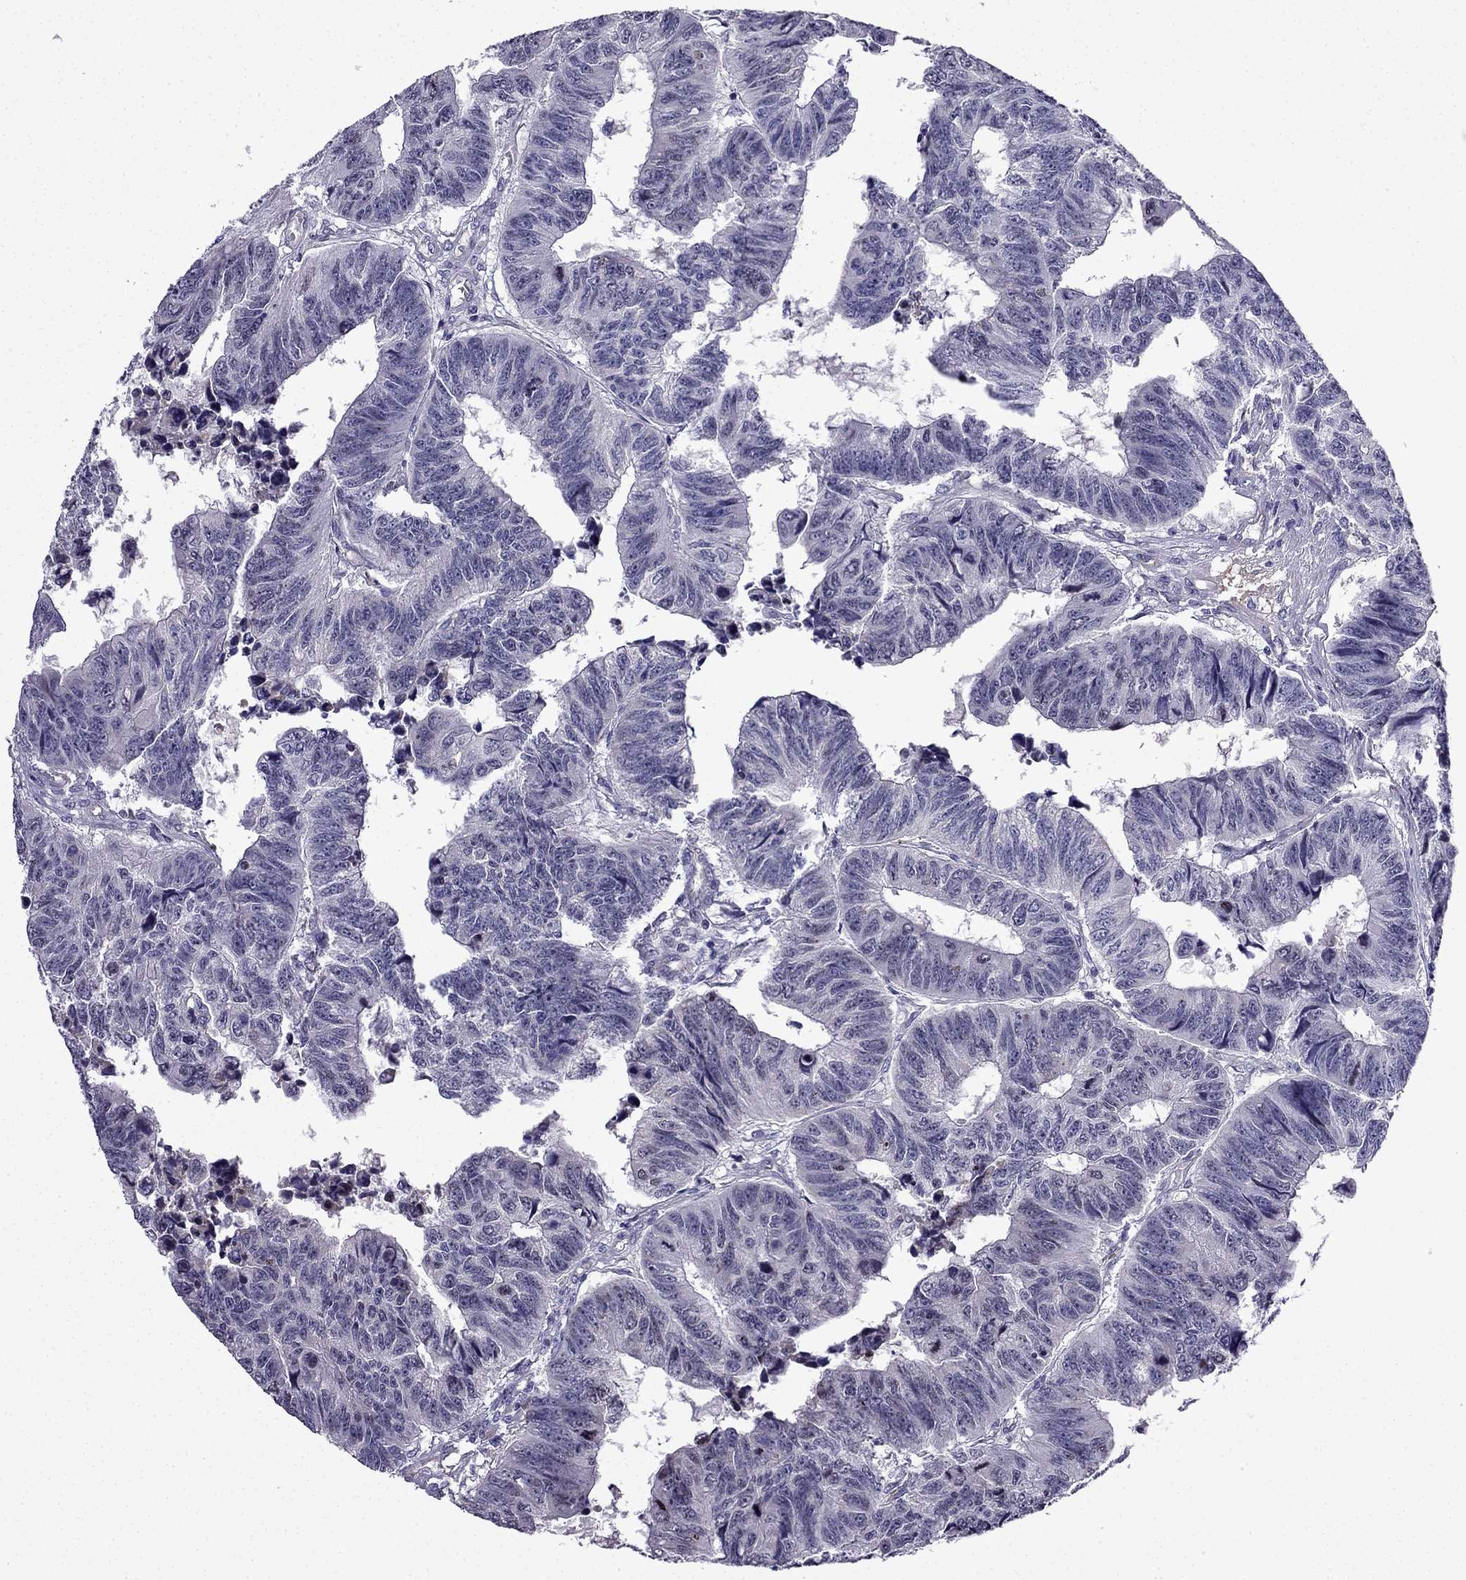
{"staining": {"intensity": "negative", "quantity": "none", "location": "none"}, "tissue": "colorectal cancer", "cell_type": "Tumor cells", "image_type": "cancer", "snomed": [{"axis": "morphology", "description": "Adenocarcinoma, NOS"}, {"axis": "topography", "description": "Rectum"}], "caption": "High magnification brightfield microscopy of colorectal cancer (adenocarcinoma) stained with DAB (brown) and counterstained with hematoxylin (blue): tumor cells show no significant staining.", "gene": "SLC6A2", "patient": {"sex": "female", "age": 85}}